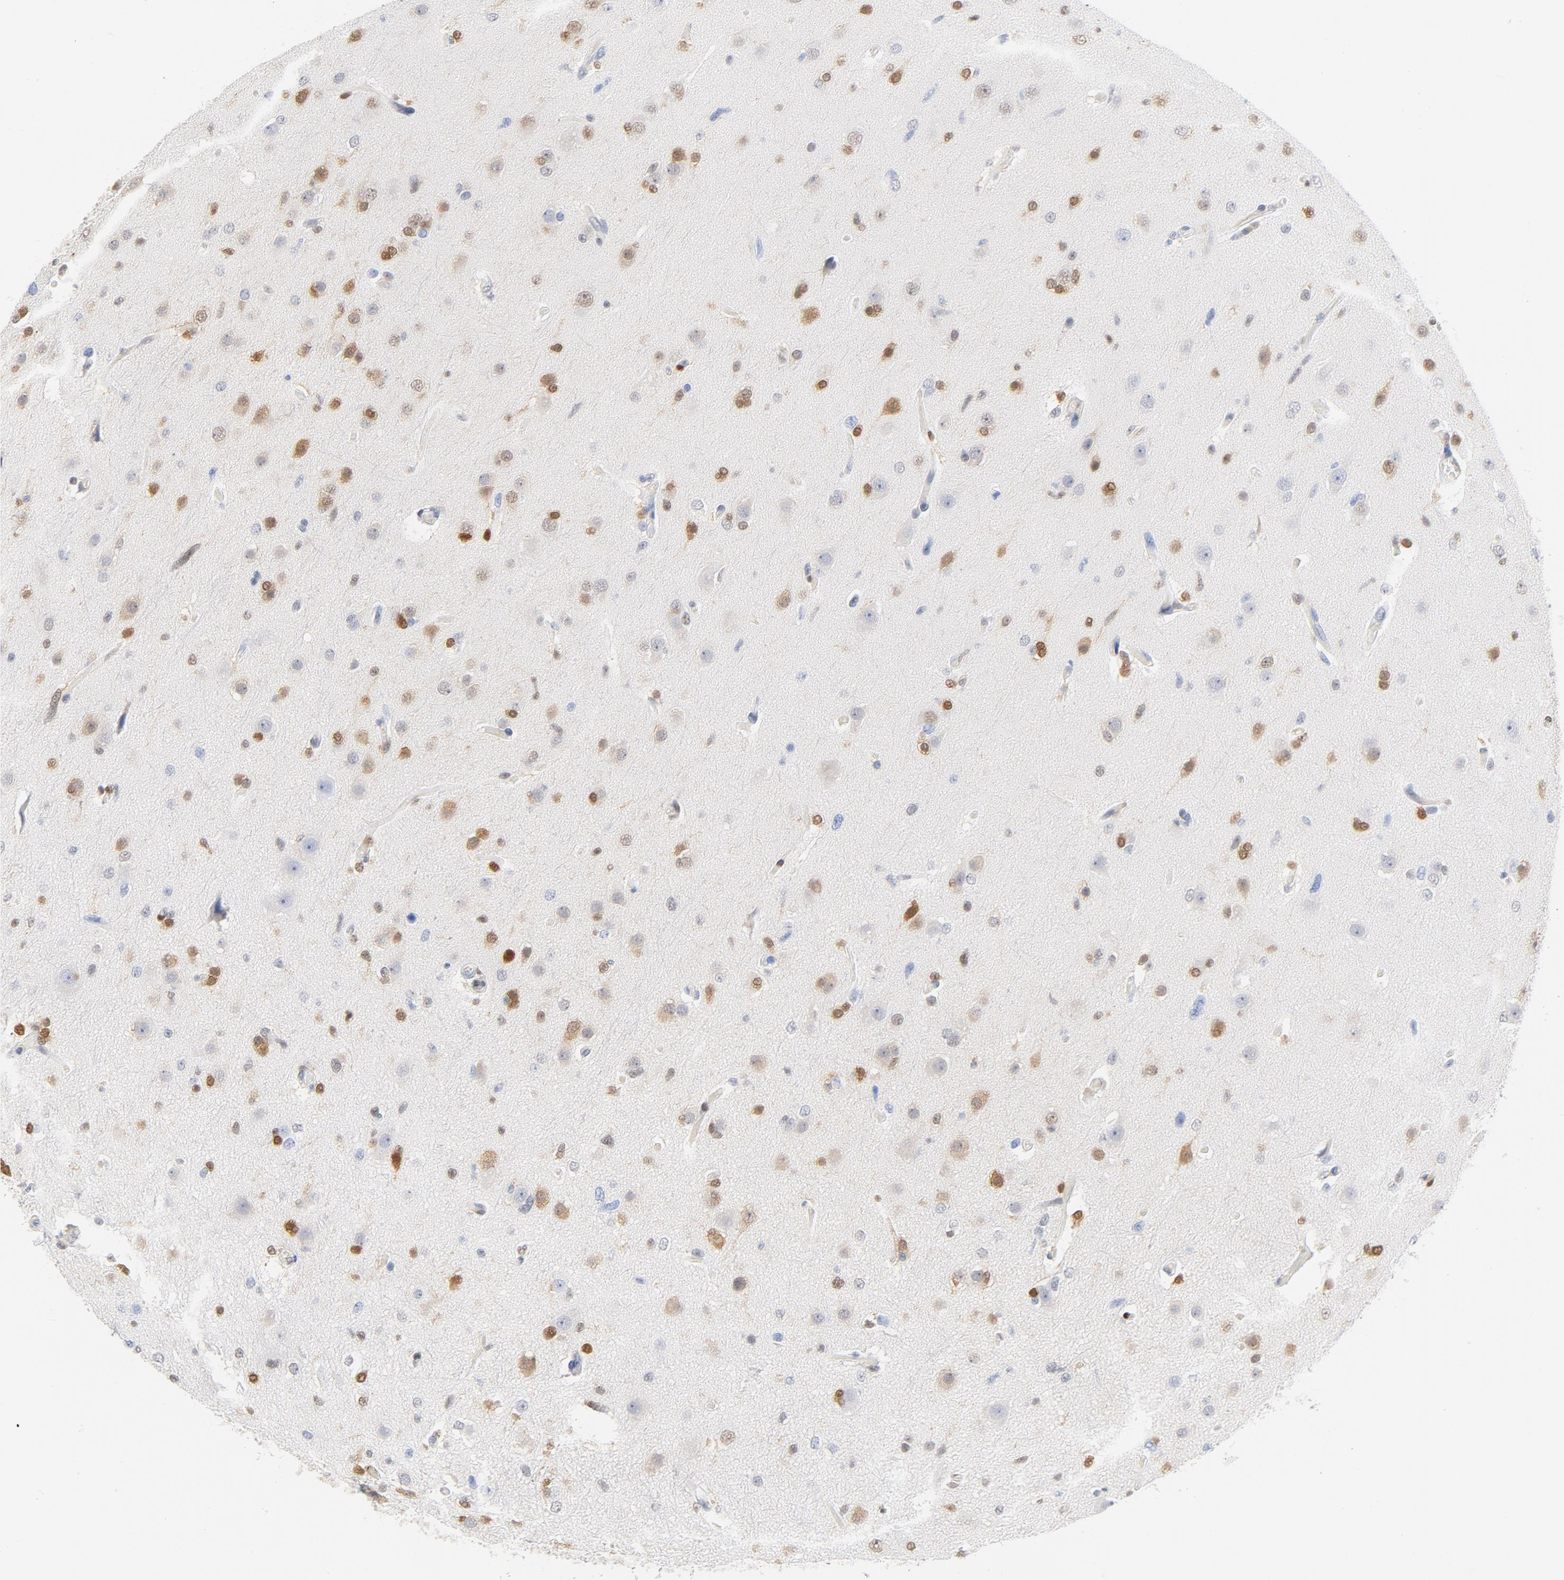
{"staining": {"intensity": "strong", "quantity": ">75%", "location": "nuclear"}, "tissue": "glioma", "cell_type": "Tumor cells", "image_type": "cancer", "snomed": [{"axis": "morphology", "description": "Glioma, malignant, High grade"}, {"axis": "topography", "description": "Brain"}], "caption": "Brown immunohistochemical staining in malignant high-grade glioma exhibits strong nuclear staining in approximately >75% of tumor cells. Immunohistochemistry (ihc) stains the protein in brown and the nuclei are stained blue.", "gene": "CDKN1B", "patient": {"sex": "male", "age": 33}}